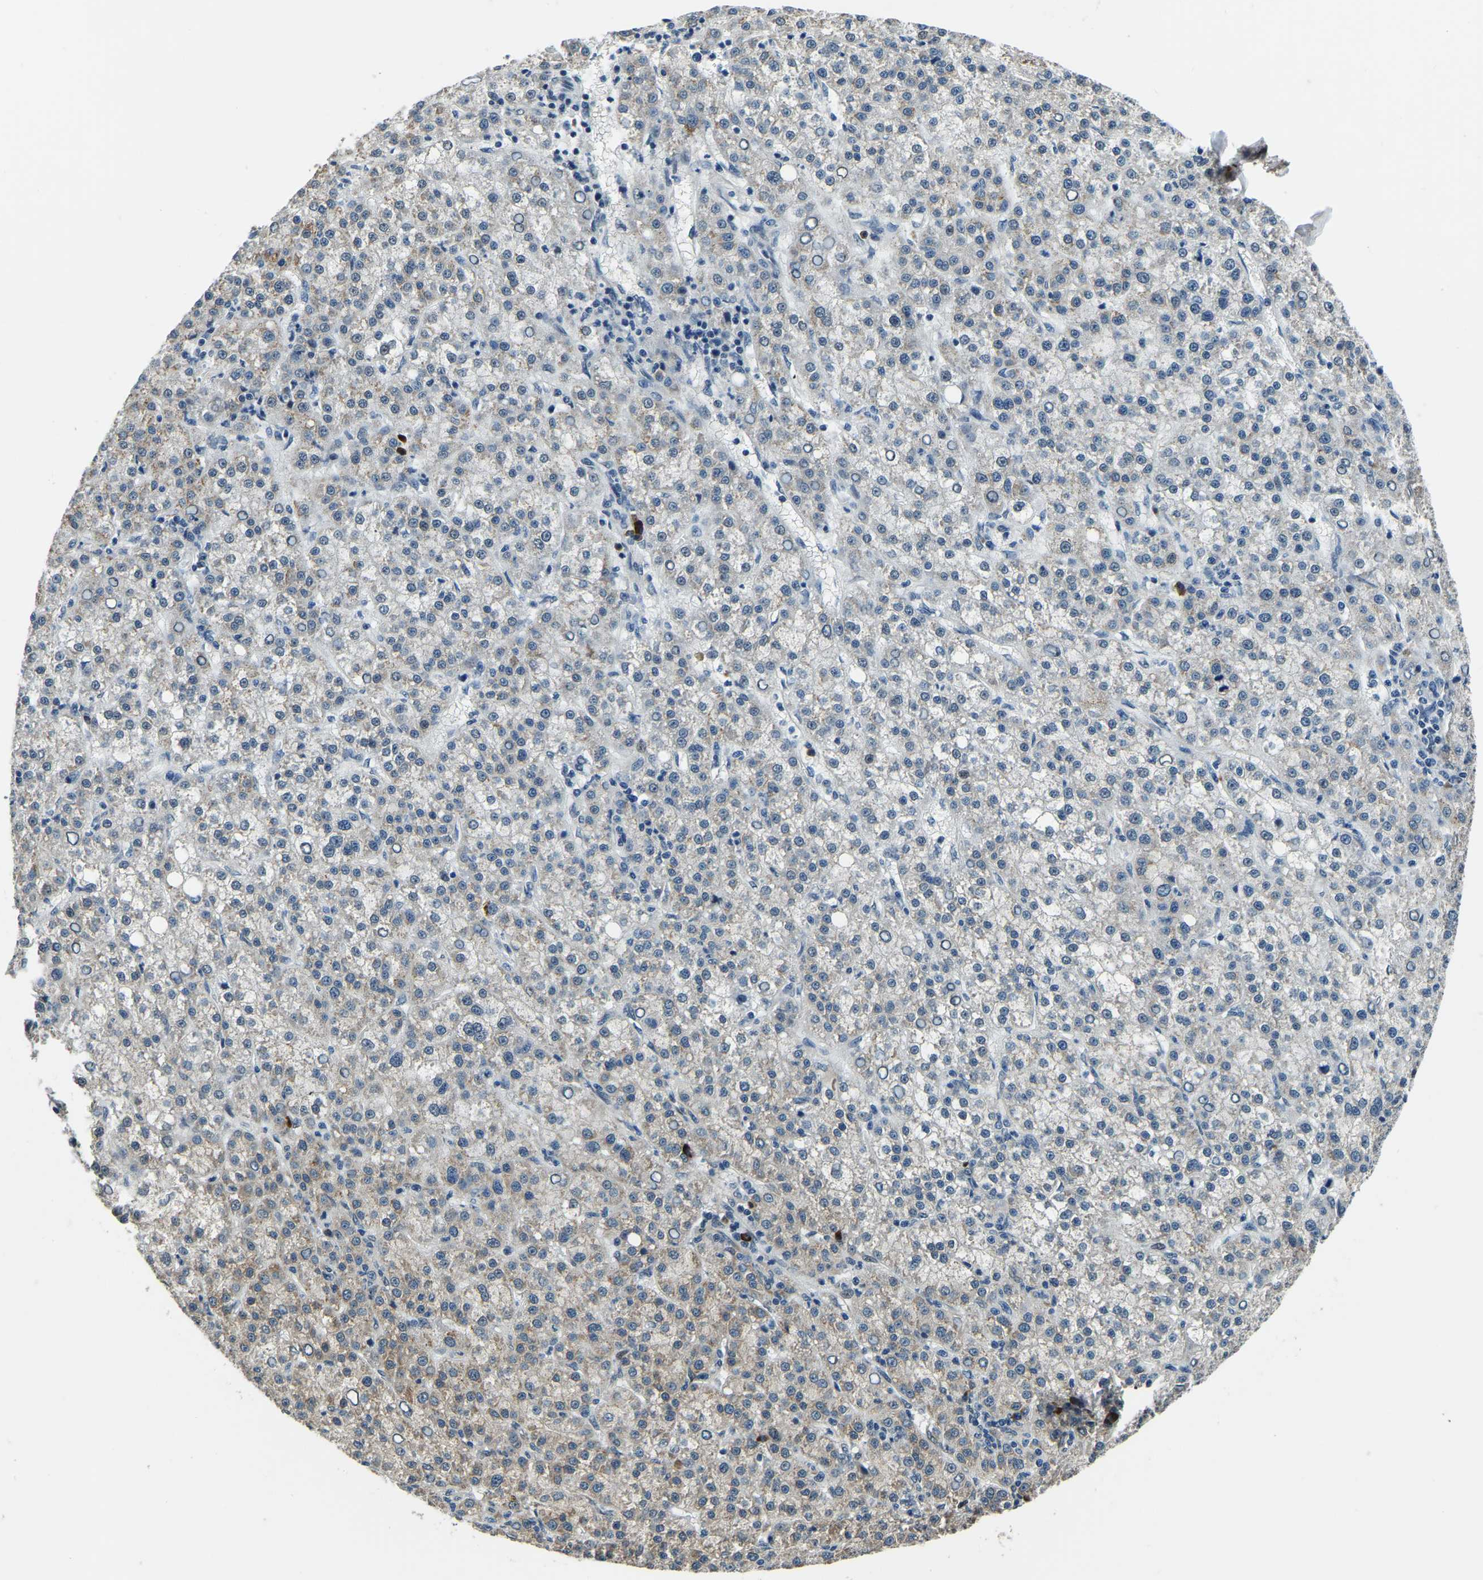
{"staining": {"intensity": "weak", "quantity": "25%-75%", "location": "cytoplasmic/membranous"}, "tissue": "liver cancer", "cell_type": "Tumor cells", "image_type": "cancer", "snomed": [{"axis": "morphology", "description": "Carcinoma, Hepatocellular, NOS"}, {"axis": "topography", "description": "Liver"}], "caption": "Immunohistochemical staining of human liver cancer (hepatocellular carcinoma) displays low levels of weak cytoplasmic/membranous protein staining in approximately 25%-75% of tumor cells.", "gene": "ING2", "patient": {"sex": "female", "age": 58}}